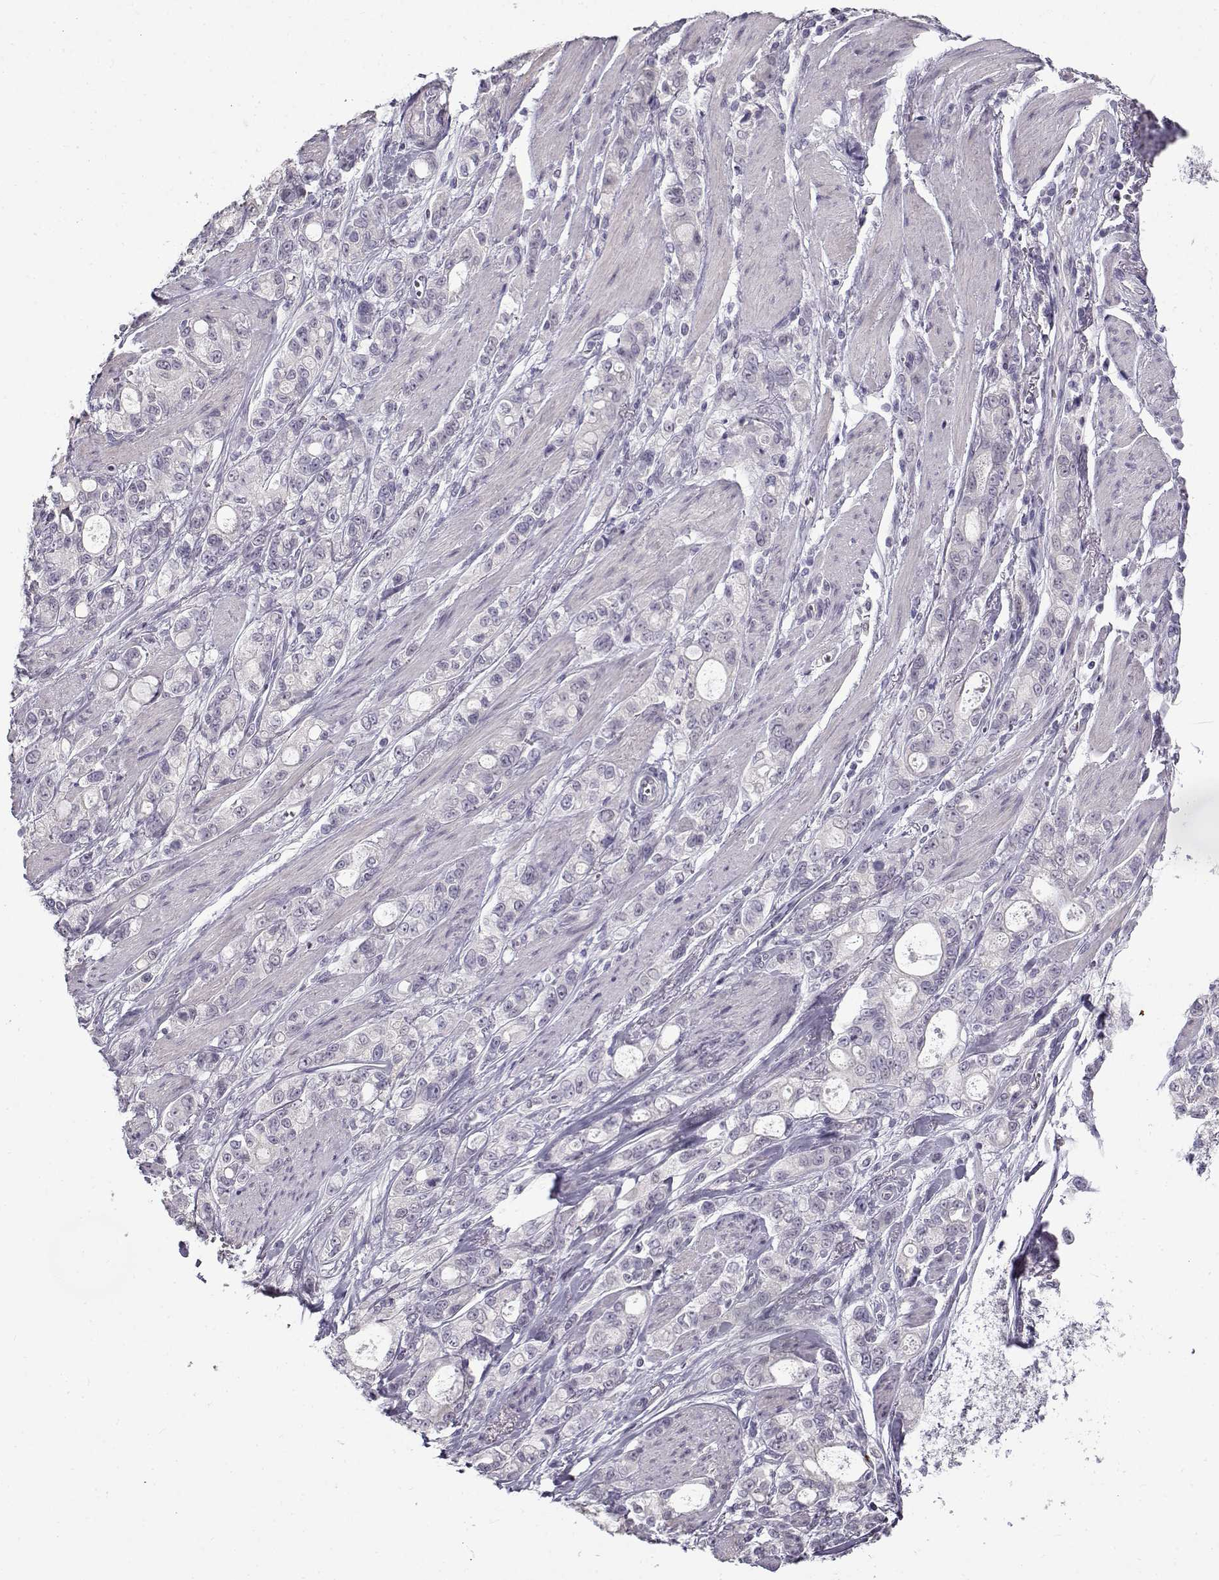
{"staining": {"intensity": "negative", "quantity": "none", "location": "none"}, "tissue": "stomach cancer", "cell_type": "Tumor cells", "image_type": "cancer", "snomed": [{"axis": "morphology", "description": "Adenocarcinoma, NOS"}, {"axis": "topography", "description": "Stomach"}], "caption": "This is an immunohistochemistry (IHC) image of stomach cancer. There is no positivity in tumor cells.", "gene": "TEX55", "patient": {"sex": "male", "age": 63}}